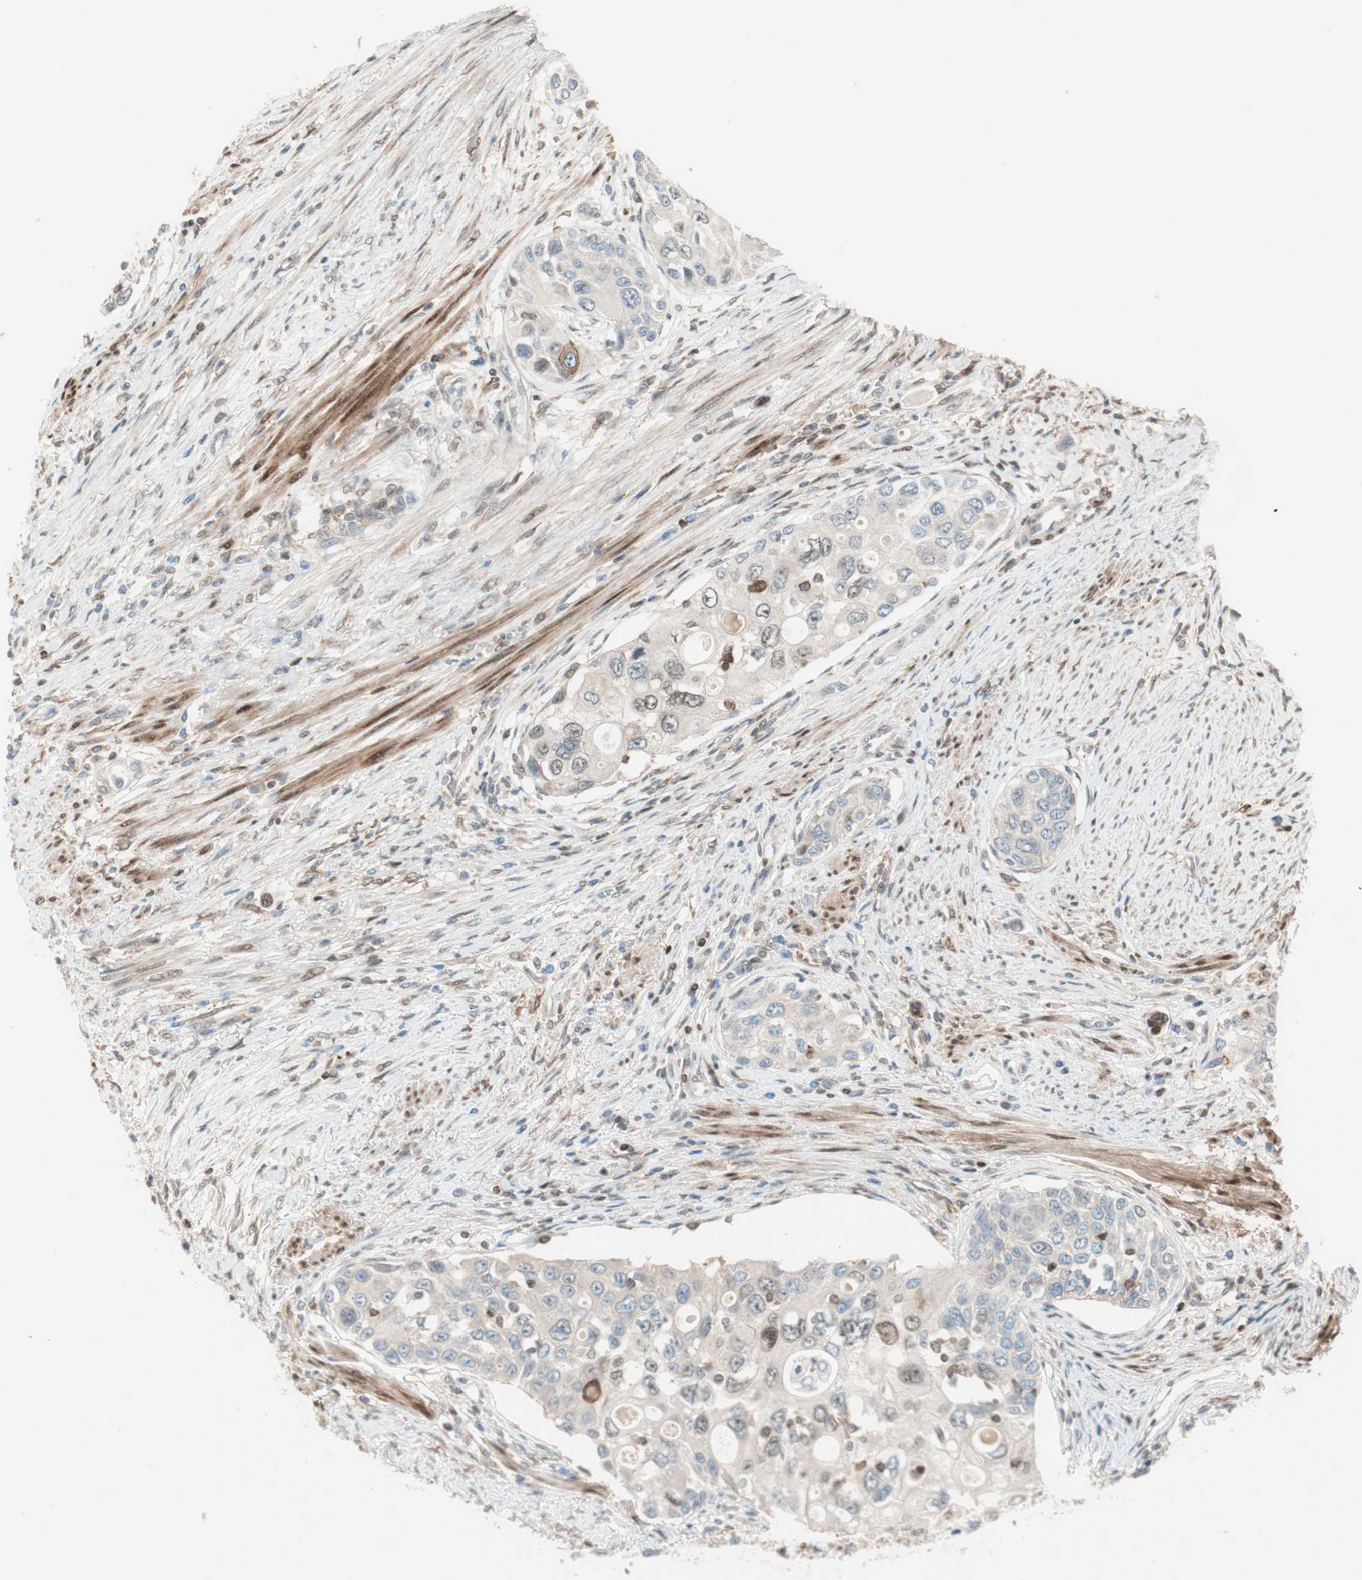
{"staining": {"intensity": "moderate", "quantity": "<25%", "location": "cytoplasmic/membranous,nuclear"}, "tissue": "urothelial cancer", "cell_type": "Tumor cells", "image_type": "cancer", "snomed": [{"axis": "morphology", "description": "Urothelial carcinoma, High grade"}, {"axis": "topography", "description": "Urinary bladder"}], "caption": "Moderate cytoplasmic/membranous and nuclear expression for a protein is seen in approximately <25% of tumor cells of urothelial cancer using immunohistochemistry (IHC).", "gene": "BIN1", "patient": {"sex": "female", "age": 56}}